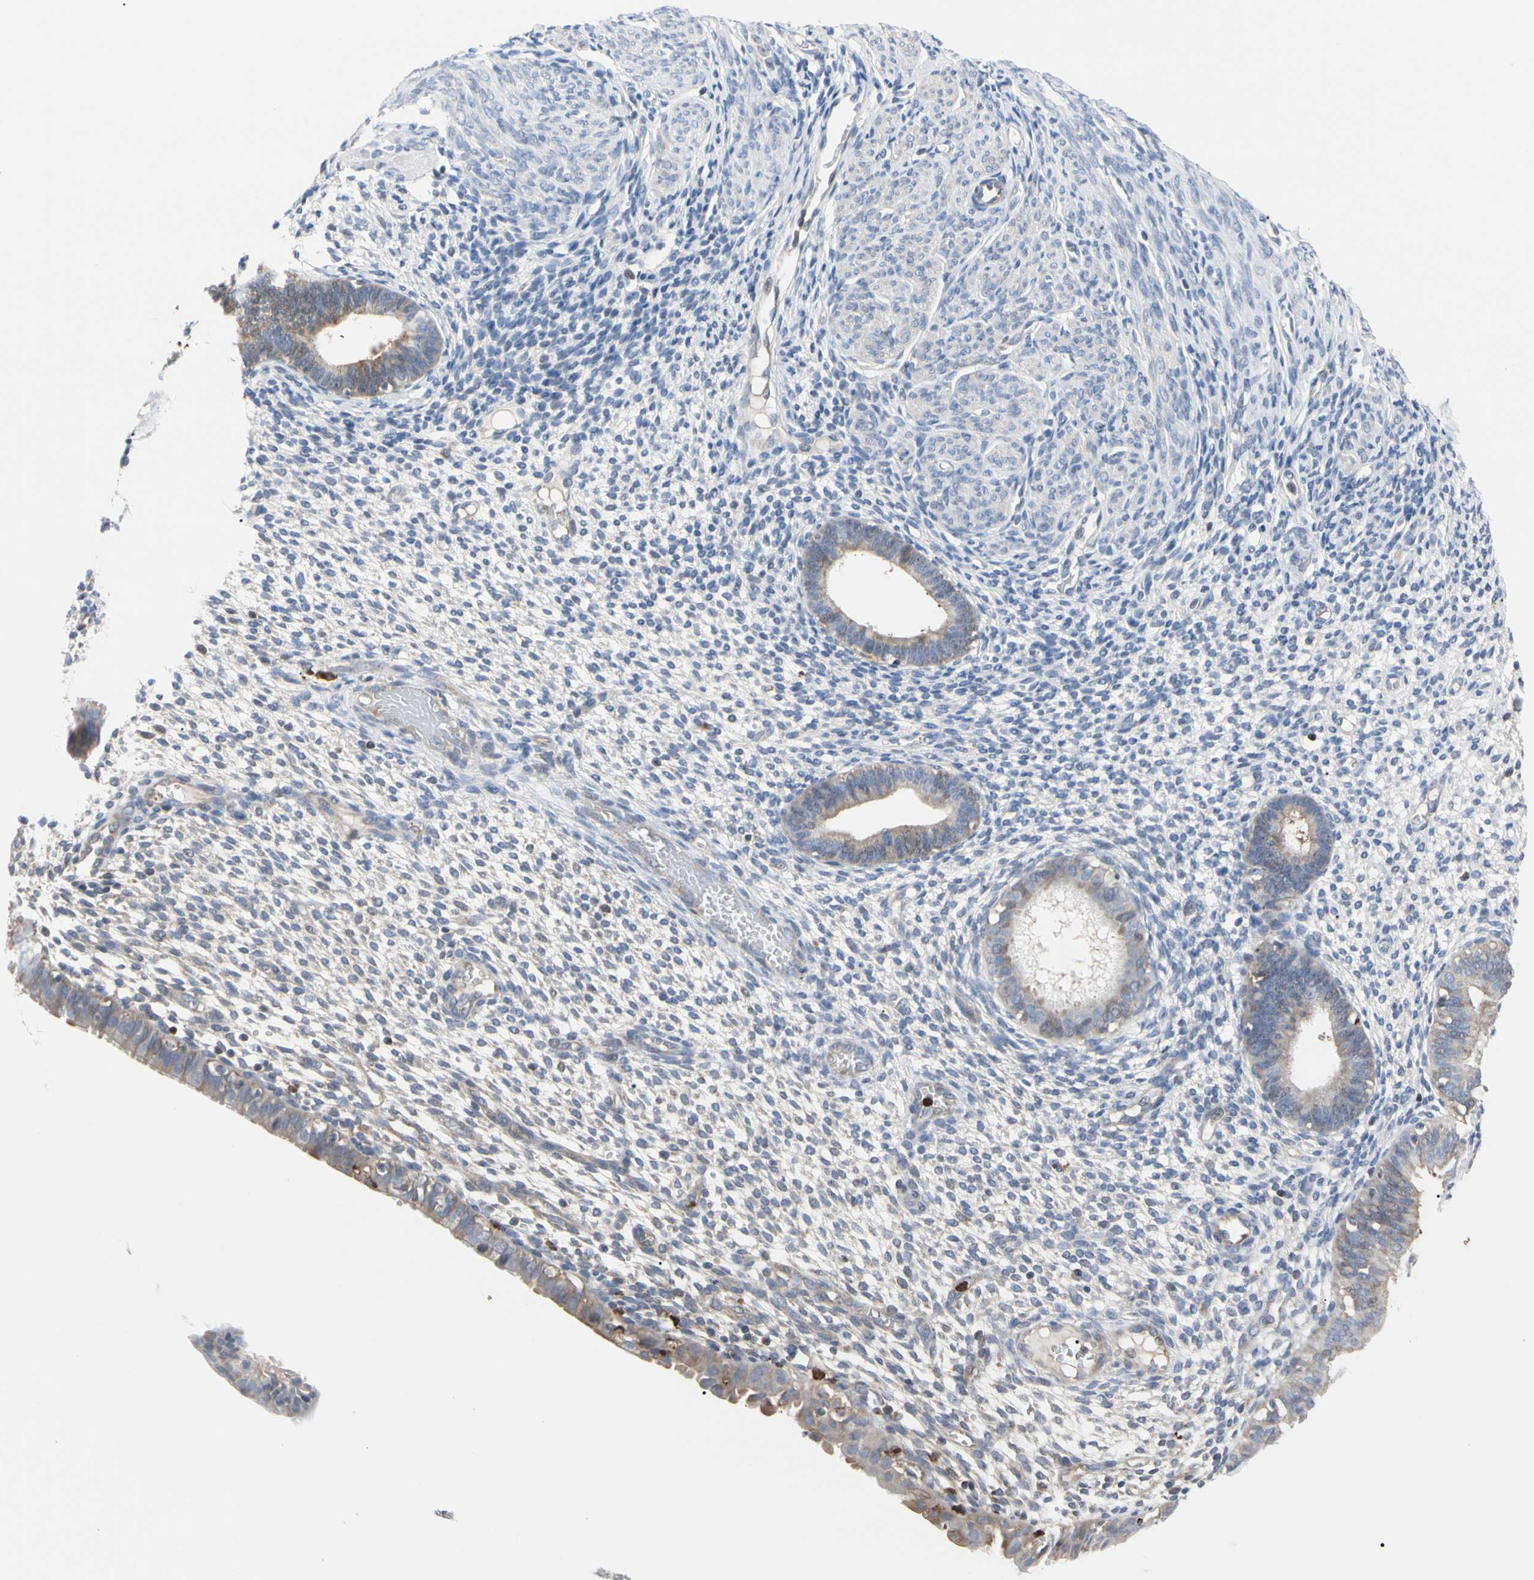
{"staining": {"intensity": "weak", "quantity": "<25%", "location": "cytoplasmic/membranous"}, "tissue": "endometrium", "cell_type": "Cells in endometrial stroma", "image_type": "normal", "snomed": [{"axis": "morphology", "description": "Normal tissue, NOS"}, {"axis": "topography", "description": "Endometrium"}], "caption": "Immunohistochemical staining of normal human endometrium demonstrates no significant positivity in cells in endometrial stroma.", "gene": "MCL1", "patient": {"sex": "female", "age": 61}}